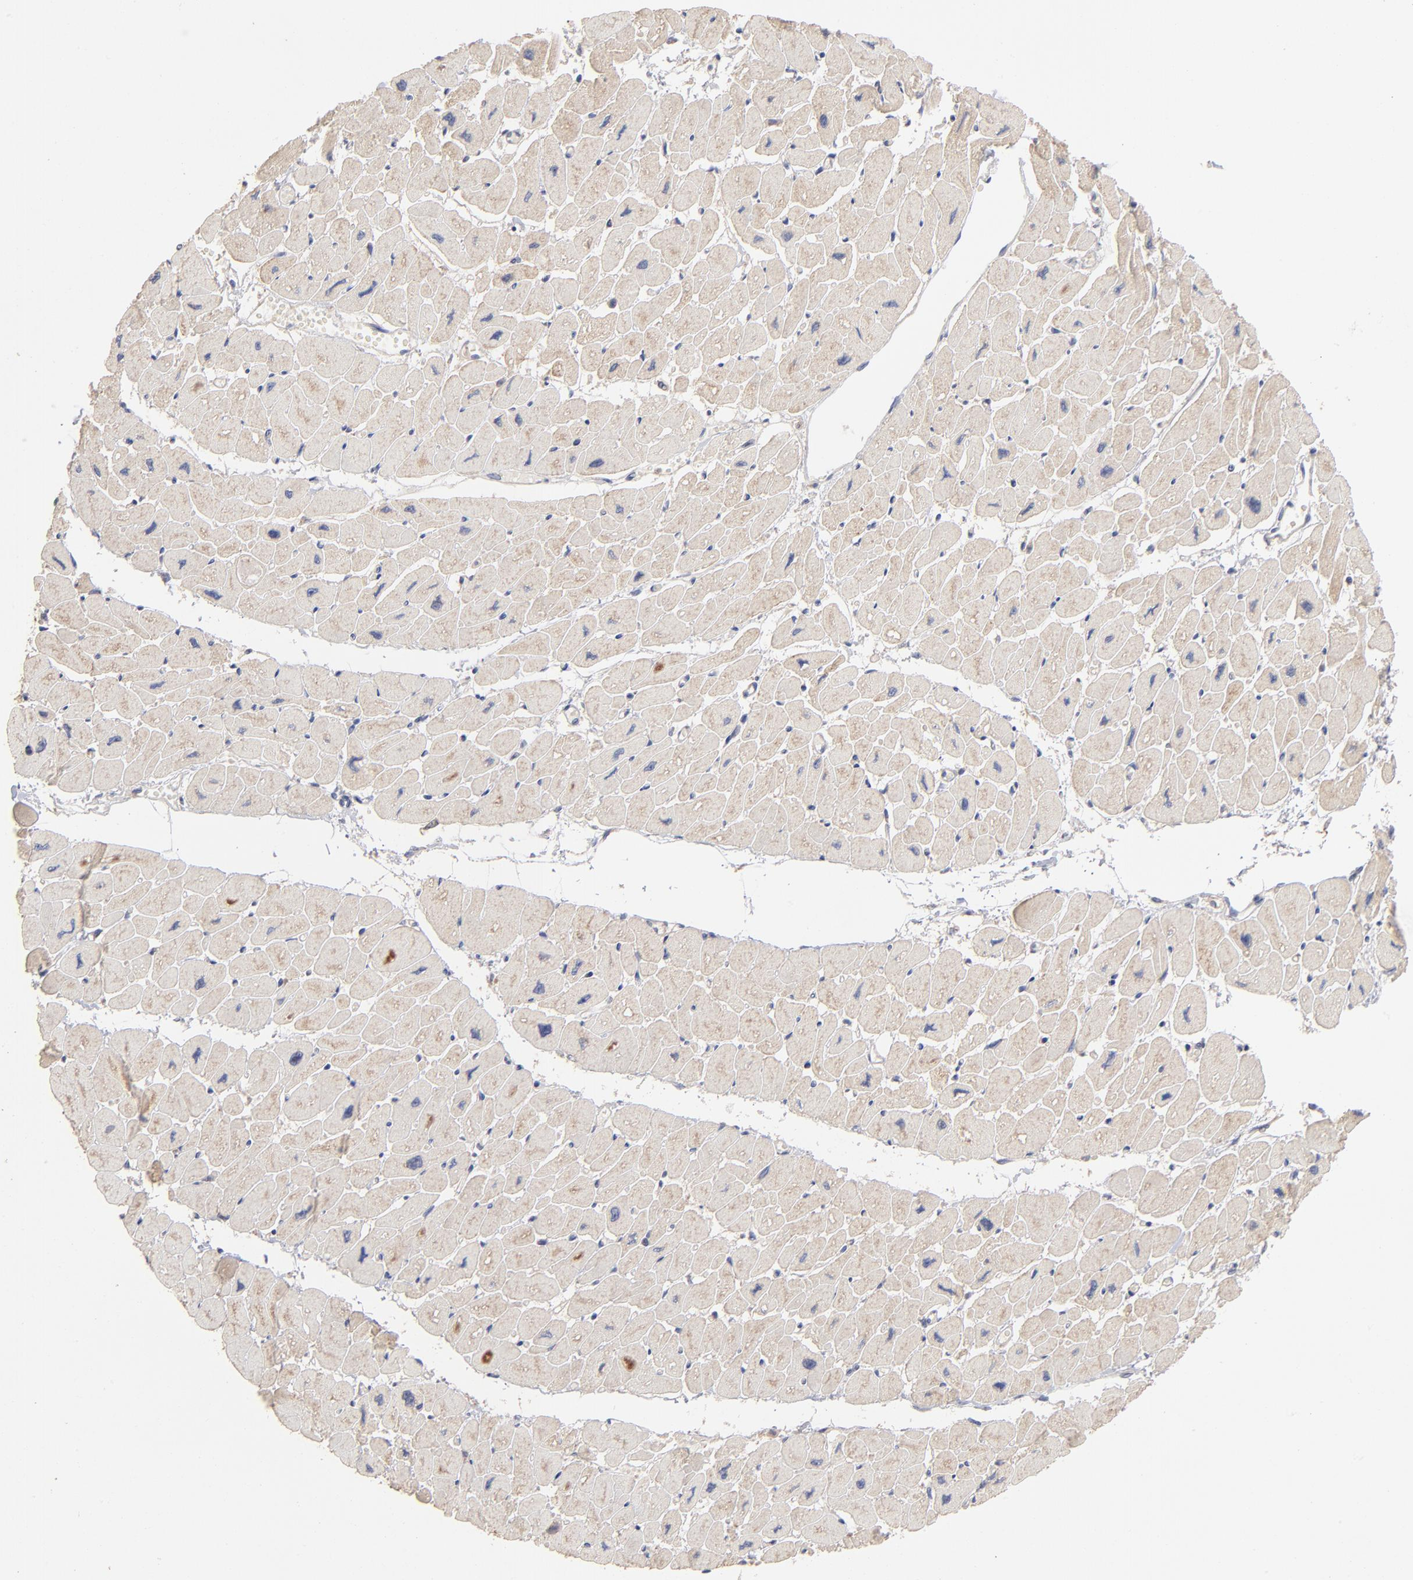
{"staining": {"intensity": "weak", "quantity": "25%-75%", "location": "cytoplasmic/membranous"}, "tissue": "heart muscle", "cell_type": "Cardiomyocytes", "image_type": "normal", "snomed": [{"axis": "morphology", "description": "Normal tissue, NOS"}, {"axis": "topography", "description": "Heart"}], "caption": "Benign heart muscle displays weak cytoplasmic/membranous expression in approximately 25%-75% of cardiomyocytes, visualized by immunohistochemistry. Using DAB (brown) and hematoxylin (blue) stains, captured at high magnification using brightfield microscopy.", "gene": "IVNS1ABP", "patient": {"sex": "female", "age": 54}}